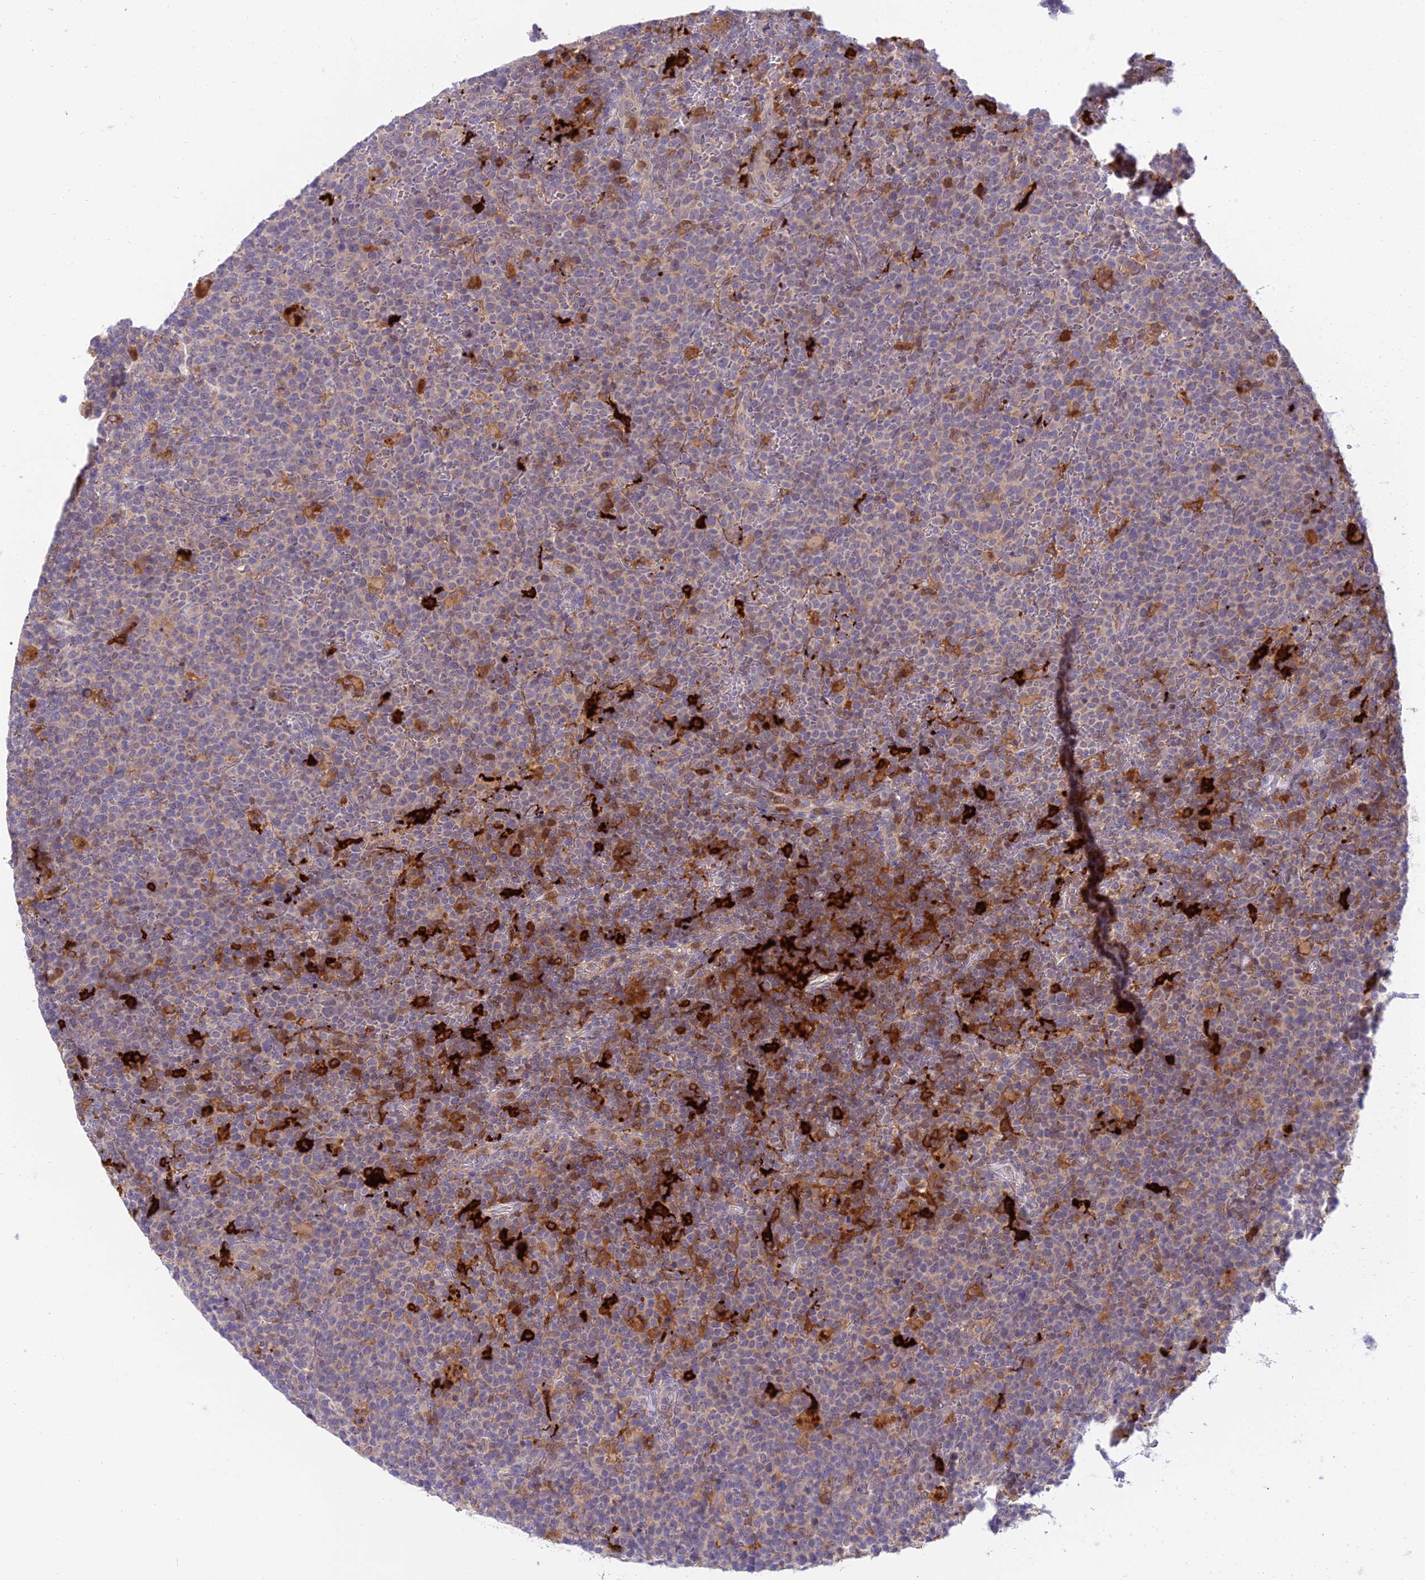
{"staining": {"intensity": "negative", "quantity": "none", "location": "none"}, "tissue": "lymphoma", "cell_type": "Tumor cells", "image_type": "cancer", "snomed": [{"axis": "morphology", "description": "Malignant lymphoma, non-Hodgkin's type, High grade"}, {"axis": "topography", "description": "Lymph node"}], "caption": "Malignant lymphoma, non-Hodgkin's type (high-grade) was stained to show a protein in brown. There is no significant positivity in tumor cells.", "gene": "UBE2G1", "patient": {"sex": "male", "age": 61}}